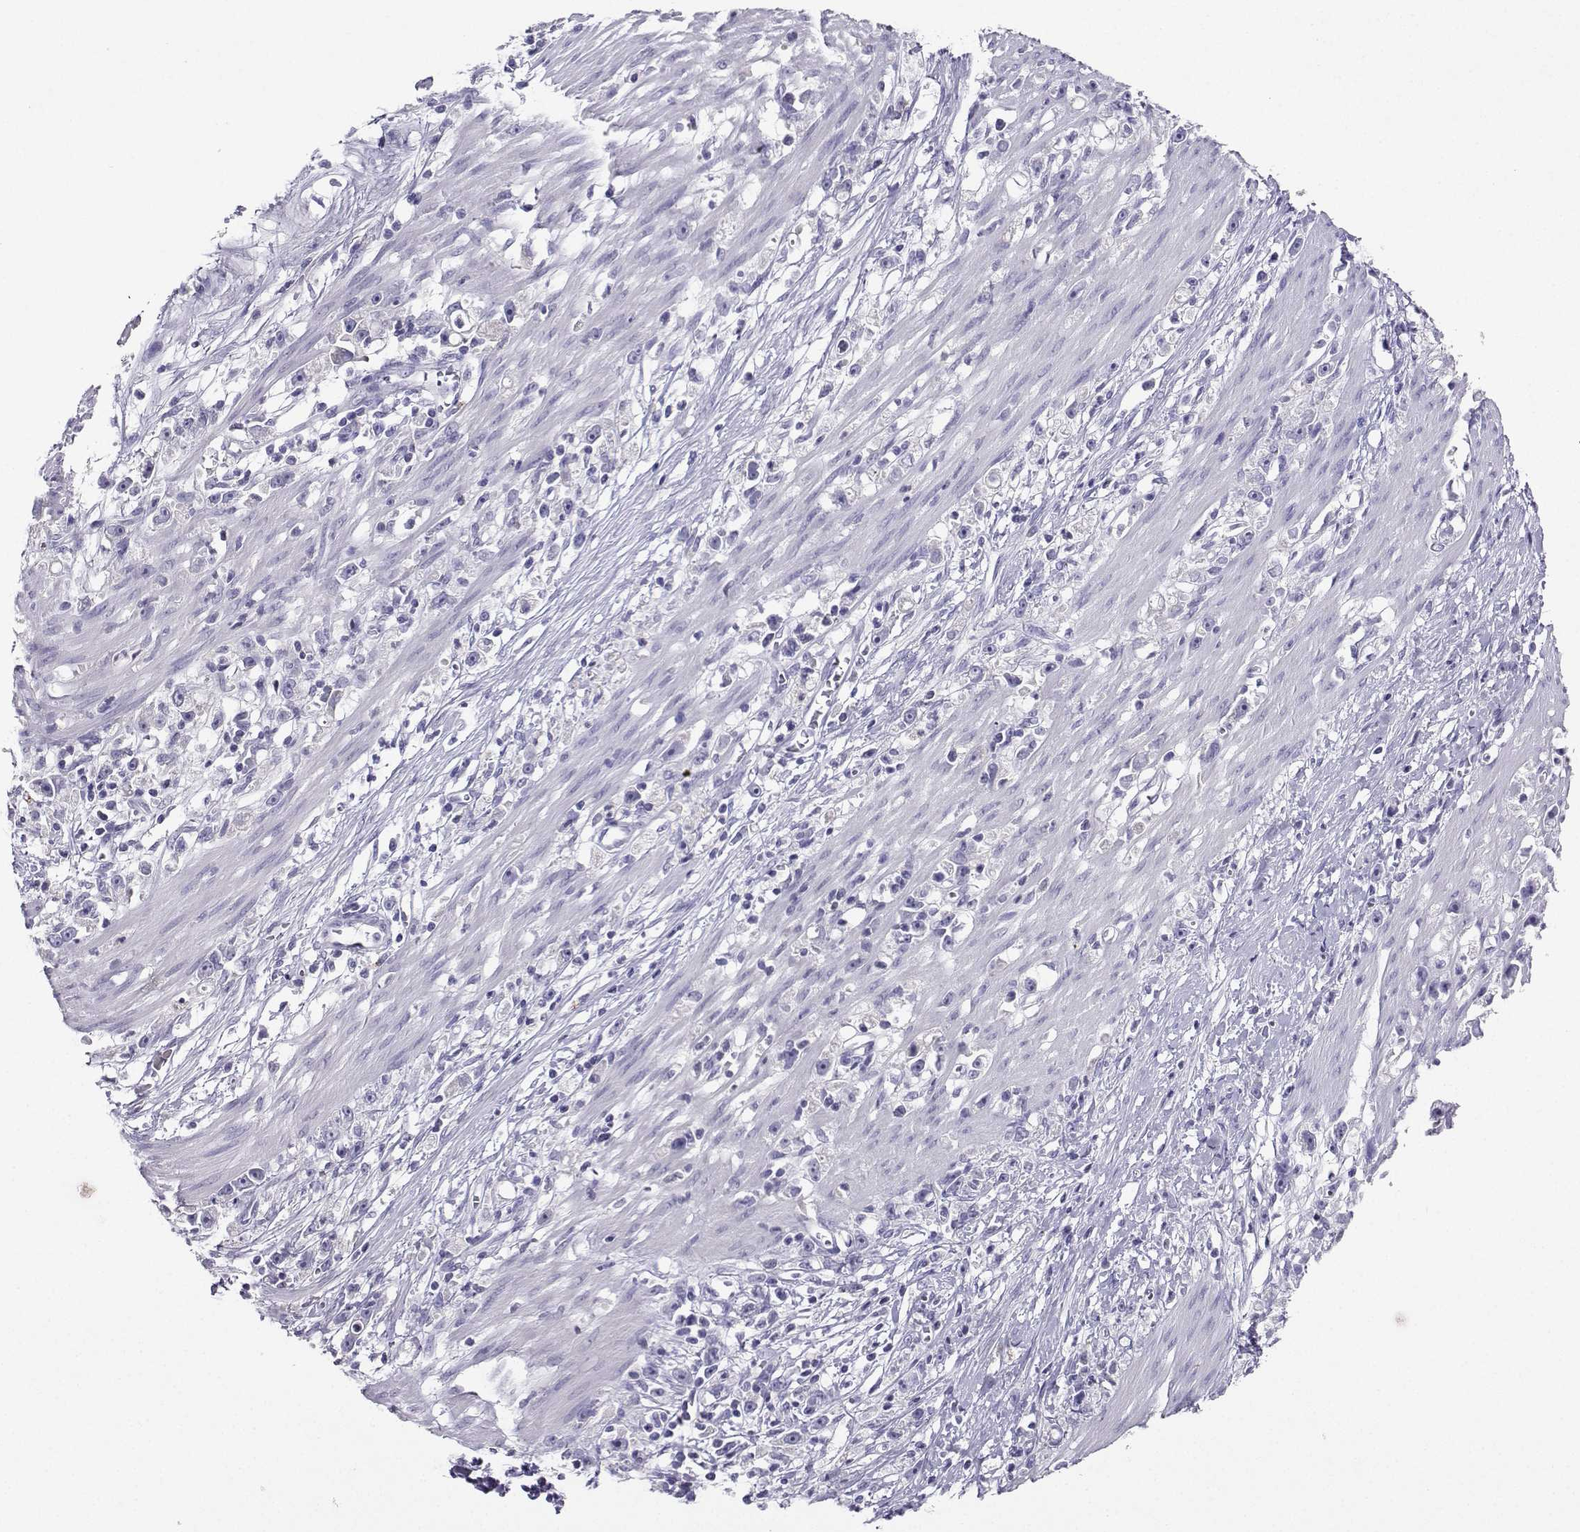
{"staining": {"intensity": "negative", "quantity": "none", "location": "none"}, "tissue": "stomach cancer", "cell_type": "Tumor cells", "image_type": "cancer", "snomed": [{"axis": "morphology", "description": "Adenocarcinoma, NOS"}, {"axis": "topography", "description": "Stomach"}], "caption": "The photomicrograph reveals no staining of tumor cells in stomach cancer. (DAB (3,3'-diaminobenzidine) immunohistochemistry (IHC), high magnification).", "gene": "GRIK4", "patient": {"sex": "female", "age": 59}}